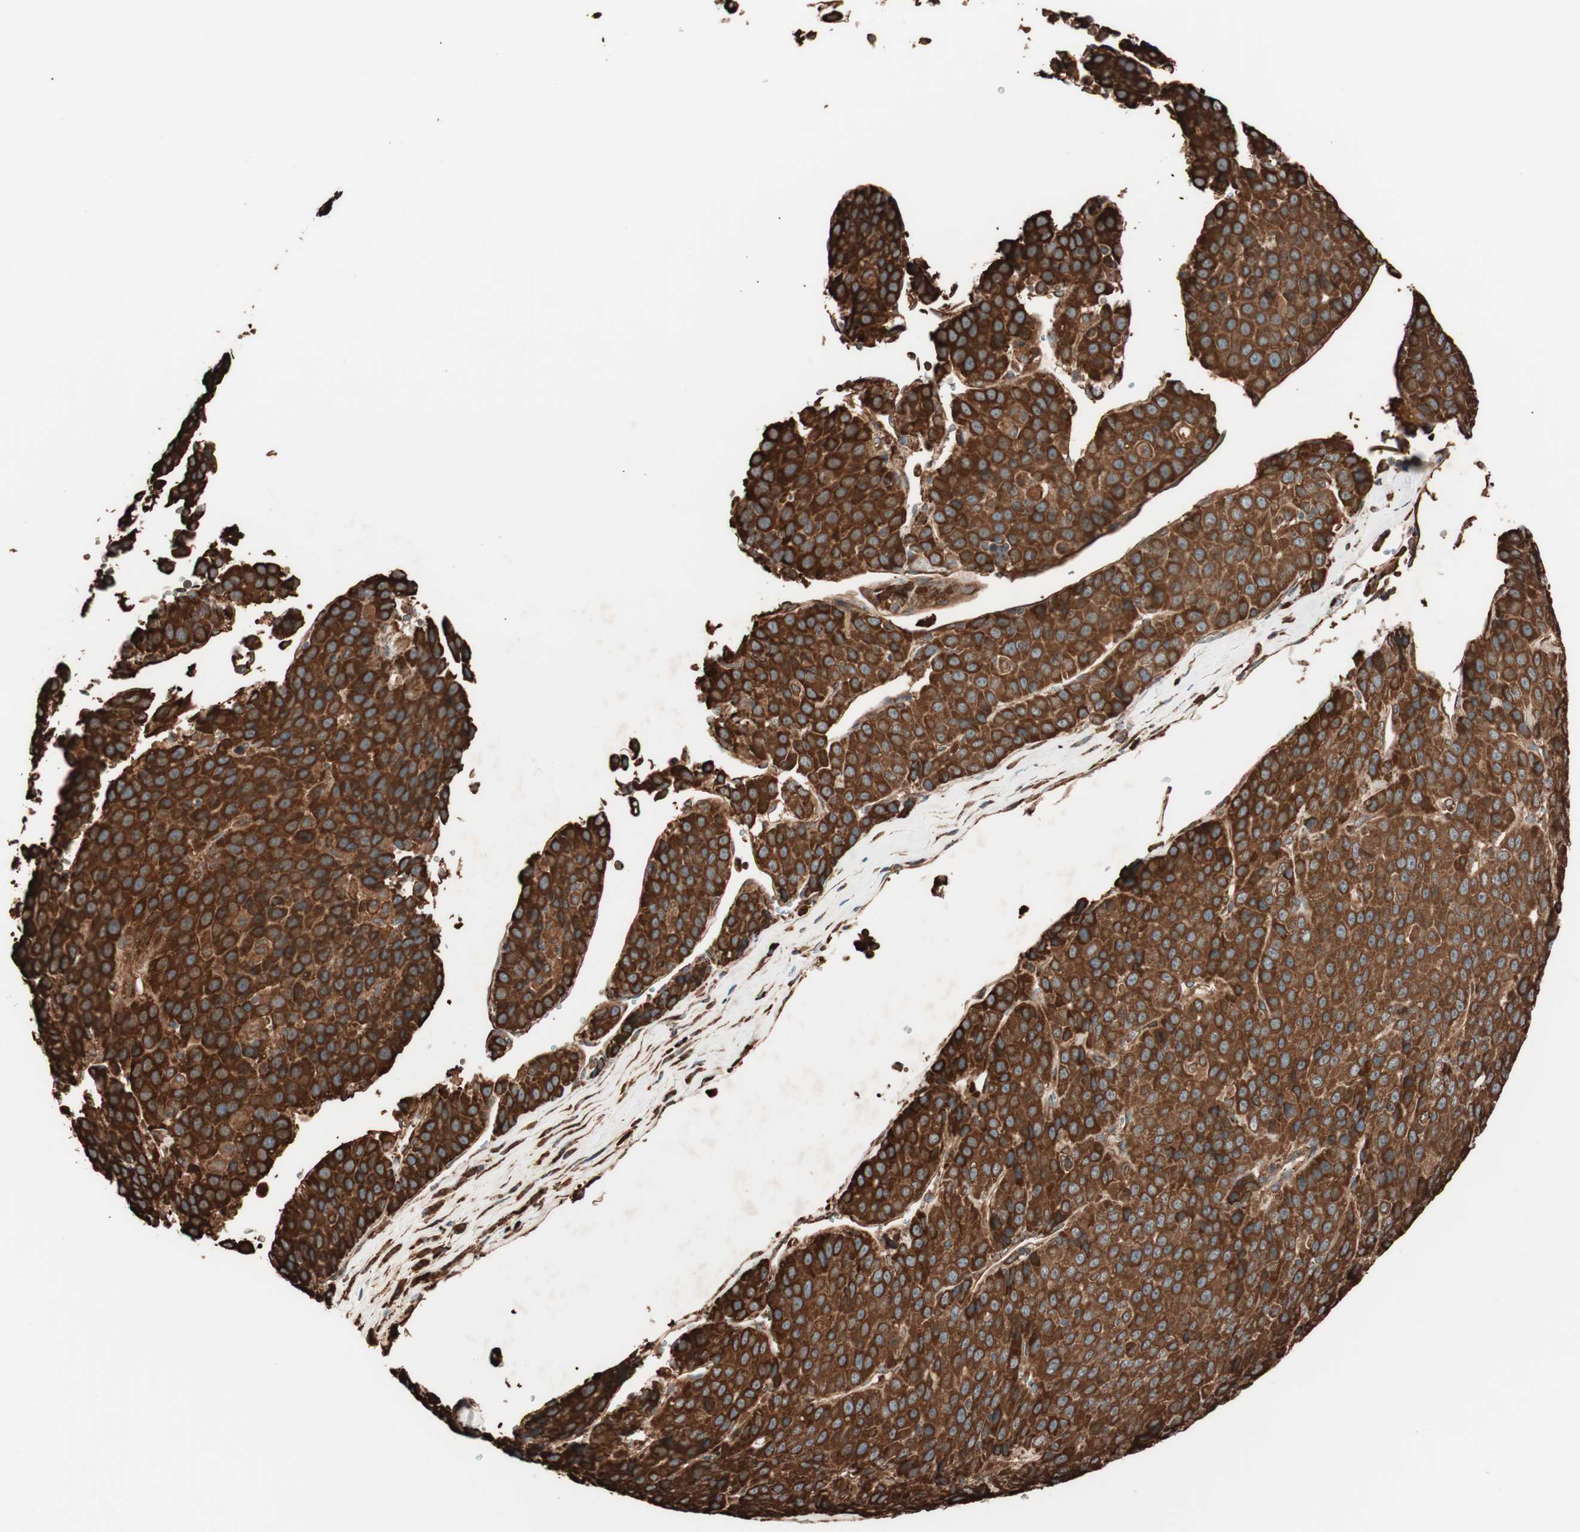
{"staining": {"intensity": "strong", "quantity": ">75%", "location": "cytoplasmic/membranous"}, "tissue": "liver cancer", "cell_type": "Tumor cells", "image_type": "cancer", "snomed": [{"axis": "morphology", "description": "Carcinoma, Hepatocellular, NOS"}, {"axis": "topography", "description": "Liver"}], "caption": "IHC of human hepatocellular carcinoma (liver) demonstrates high levels of strong cytoplasmic/membranous positivity in approximately >75% of tumor cells. Using DAB (brown) and hematoxylin (blue) stains, captured at high magnification using brightfield microscopy.", "gene": "VEGFA", "patient": {"sex": "female", "age": 53}}